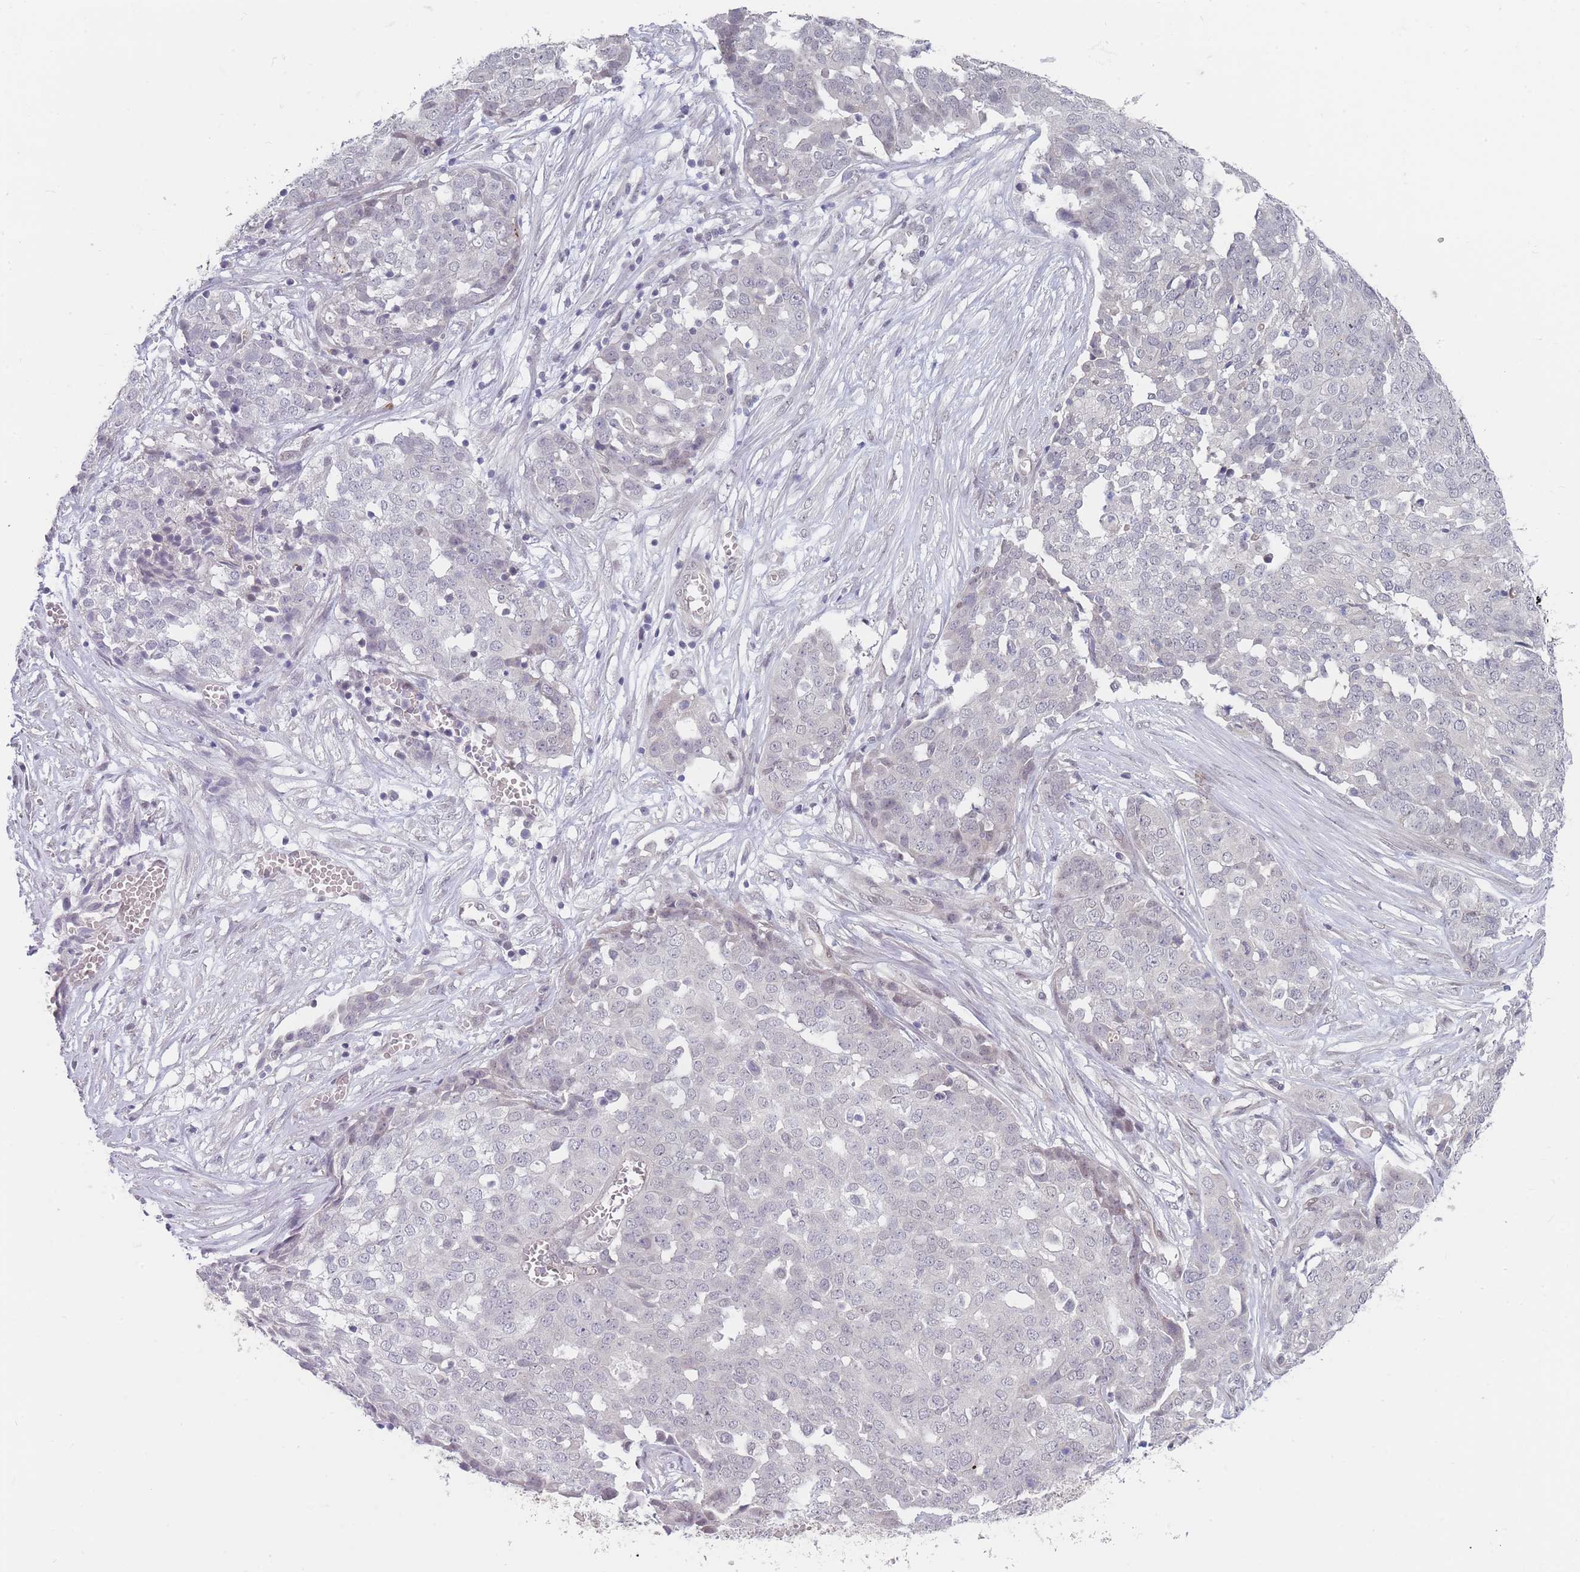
{"staining": {"intensity": "negative", "quantity": "none", "location": "none"}, "tissue": "ovarian cancer", "cell_type": "Tumor cells", "image_type": "cancer", "snomed": [{"axis": "morphology", "description": "Cystadenocarcinoma, serous, NOS"}, {"axis": "topography", "description": "Soft tissue"}, {"axis": "topography", "description": "Ovary"}], "caption": "The micrograph reveals no staining of tumor cells in serous cystadenocarcinoma (ovarian).", "gene": "ANKRD10", "patient": {"sex": "female", "age": 57}}